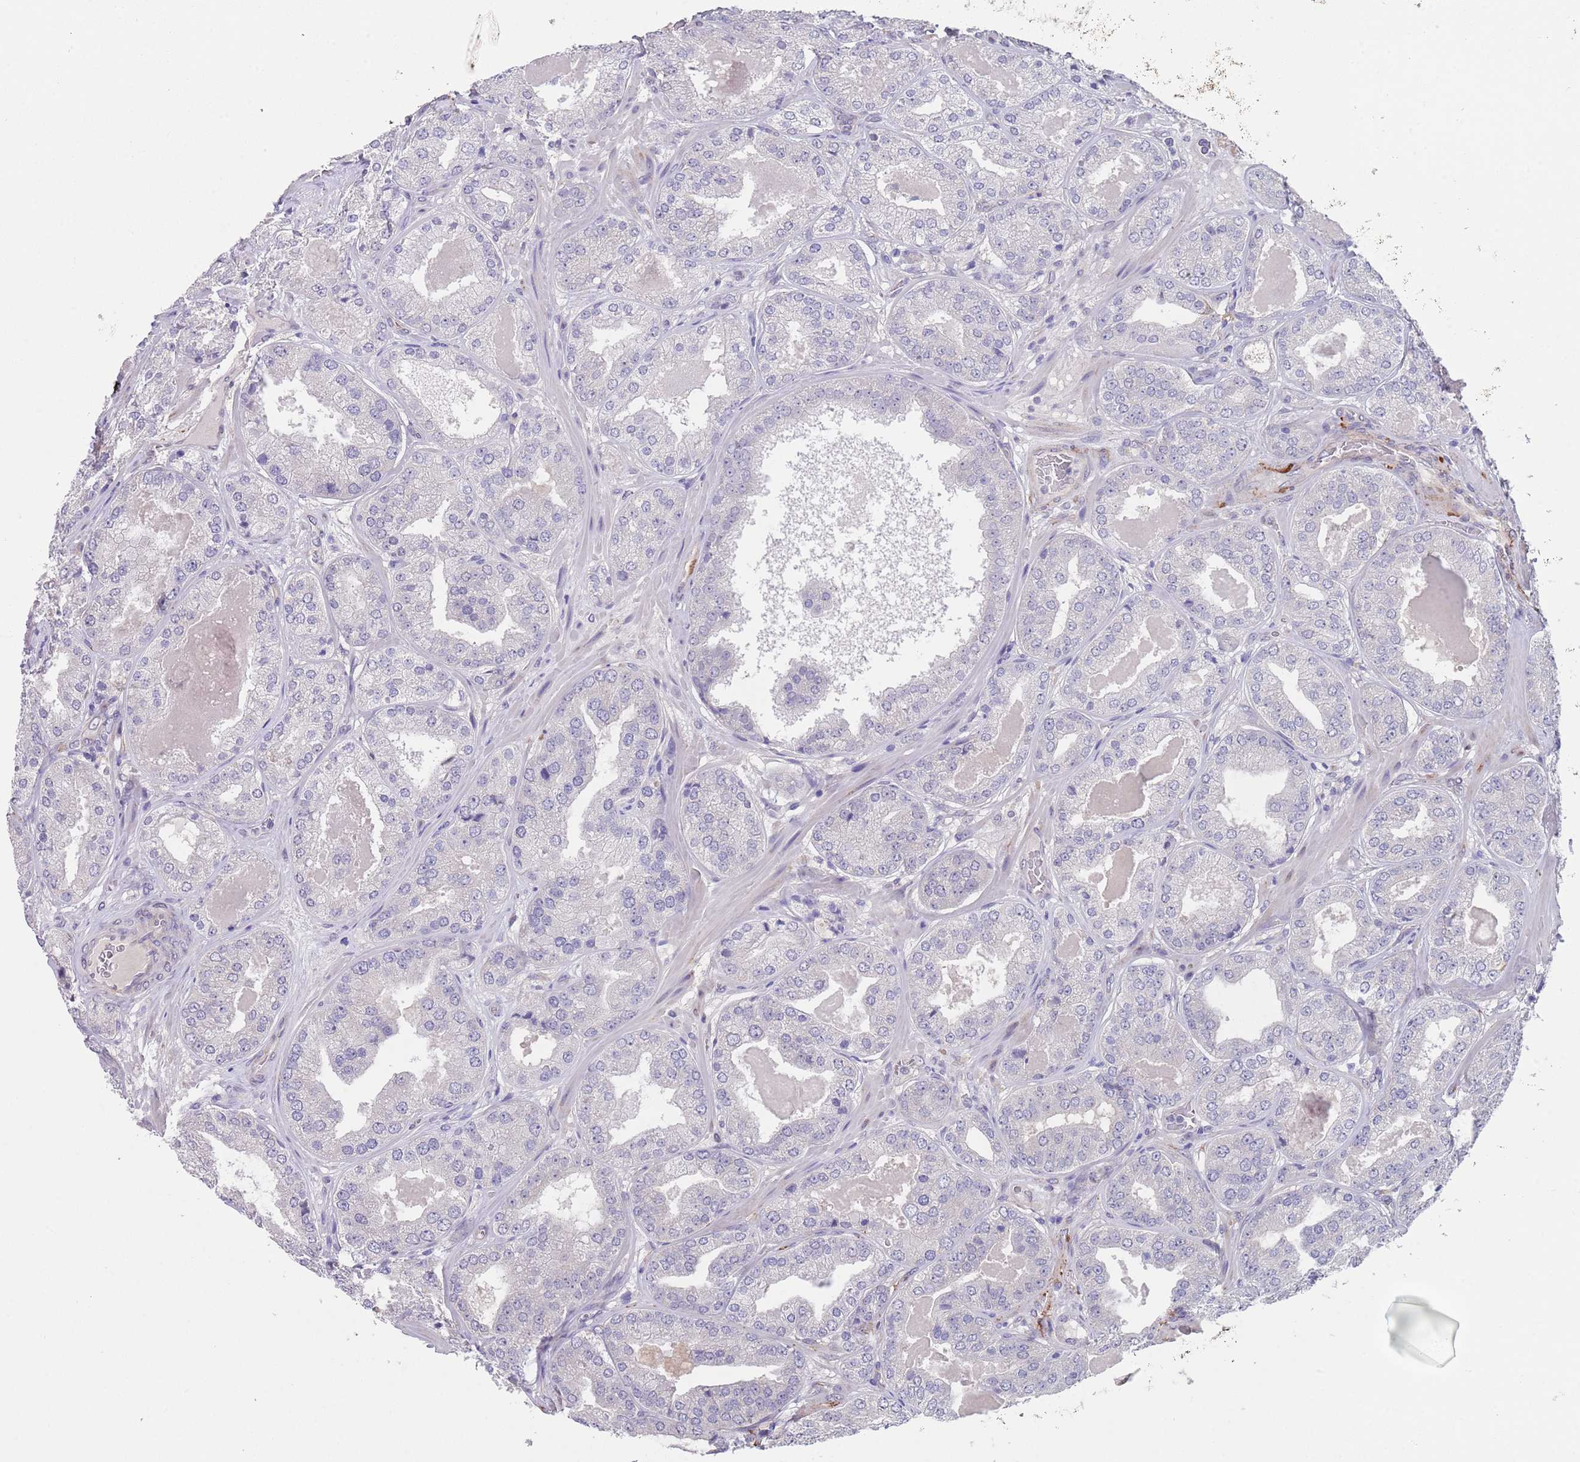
{"staining": {"intensity": "negative", "quantity": "none", "location": "none"}, "tissue": "prostate cancer", "cell_type": "Tumor cells", "image_type": "cancer", "snomed": [{"axis": "morphology", "description": "Adenocarcinoma, High grade"}, {"axis": "topography", "description": "Prostate"}], "caption": "DAB (3,3'-diaminobenzidine) immunohistochemical staining of prostate cancer displays no significant expression in tumor cells.", "gene": "RNF169", "patient": {"sex": "male", "age": 63}}